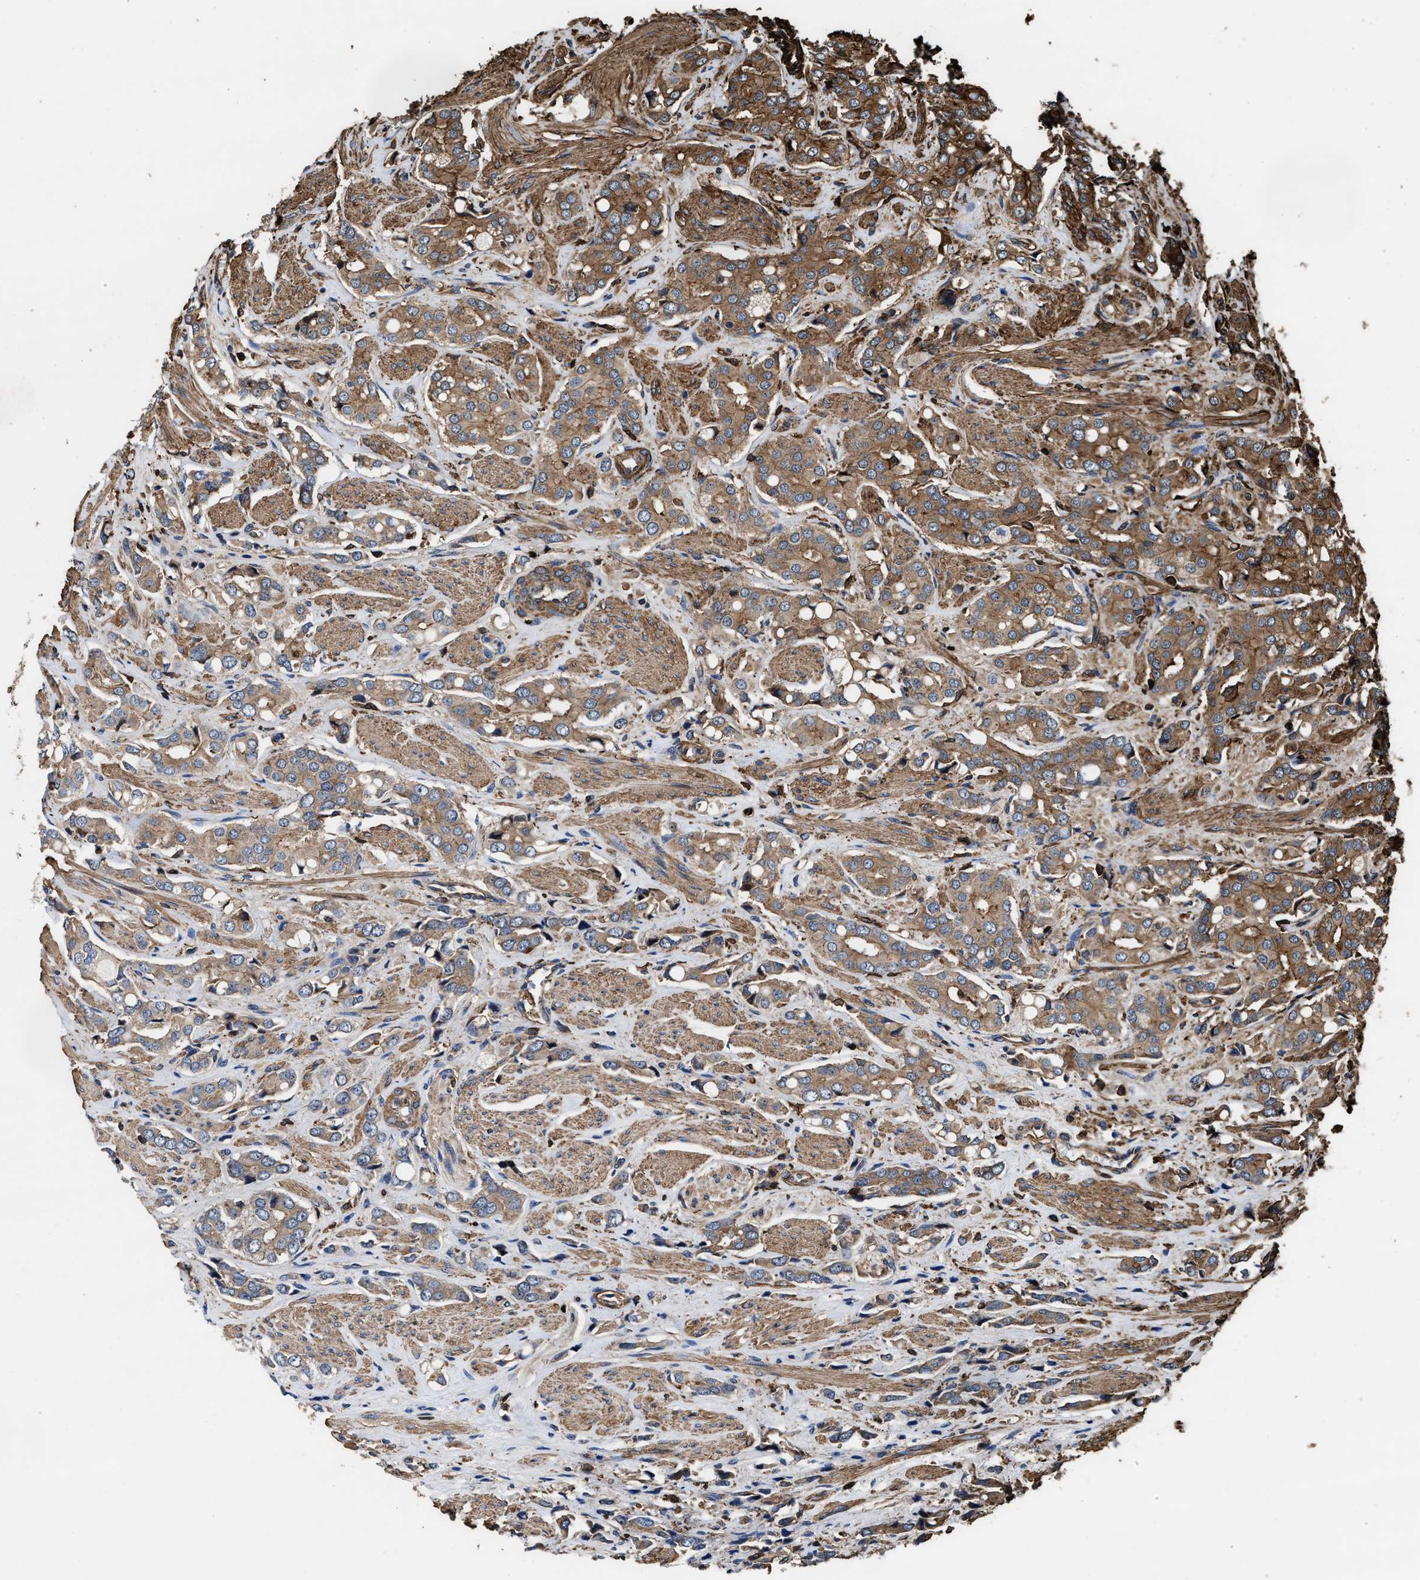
{"staining": {"intensity": "moderate", "quantity": ">75%", "location": "cytoplasmic/membranous"}, "tissue": "prostate cancer", "cell_type": "Tumor cells", "image_type": "cancer", "snomed": [{"axis": "morphology", "description": "Adenocarcinoma, High grade"}, {"axis": "topography", "description": "Prostate"}], "caption": "There is medium levels of moderate cytoplasmic/membranous positivity in tumor cells of prostate high-grade adenocarcinoma, as demonstrated by immunohistochemical staining (brown color).", "gene": "KBTBD2", "patient": {"sex": "male", "age": 52}}